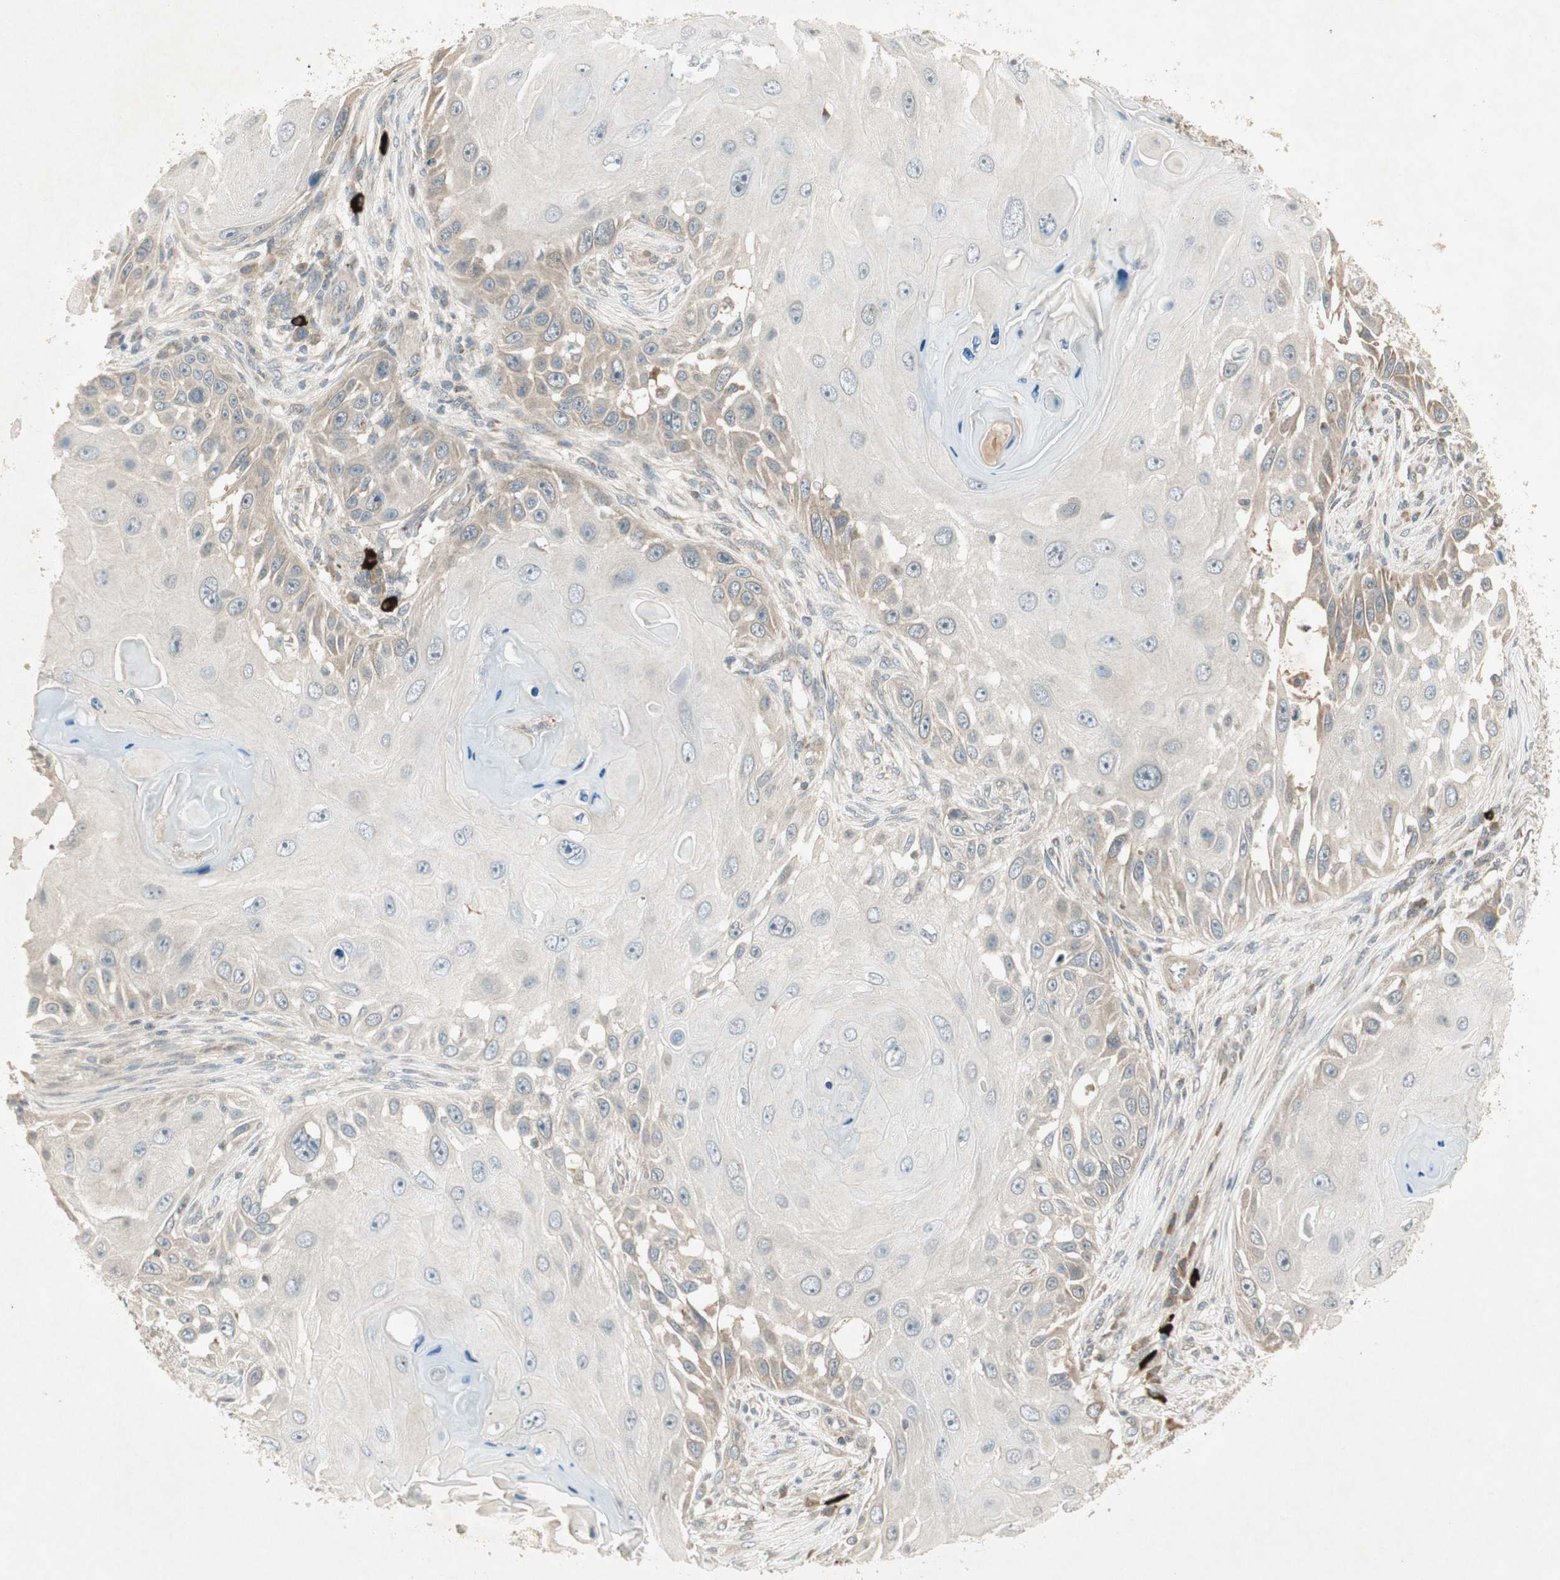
{"staining": {"intensity": "weak", "quantity": "<25%", "location": "cytoplasmic/membranous"}, "tissue": "skin cancer", "cell_type": "Tumor cells", "image_type": "cancer", "snomed": [{"axis": "morphology", "description": "Squamous cell carcinoma, NOS"}, {"axis": "topography", "description": "Skin"}], "caption": "DAB immunohistochemical staining of human skin cancer displays no significant expression in tumor cells. (DAB (3,3'-diaminobenzidine) immunohistochemistry with hematoxylin counter stain).", "gene": "USP2", "patient": {"sex": "female", "age": 44}}